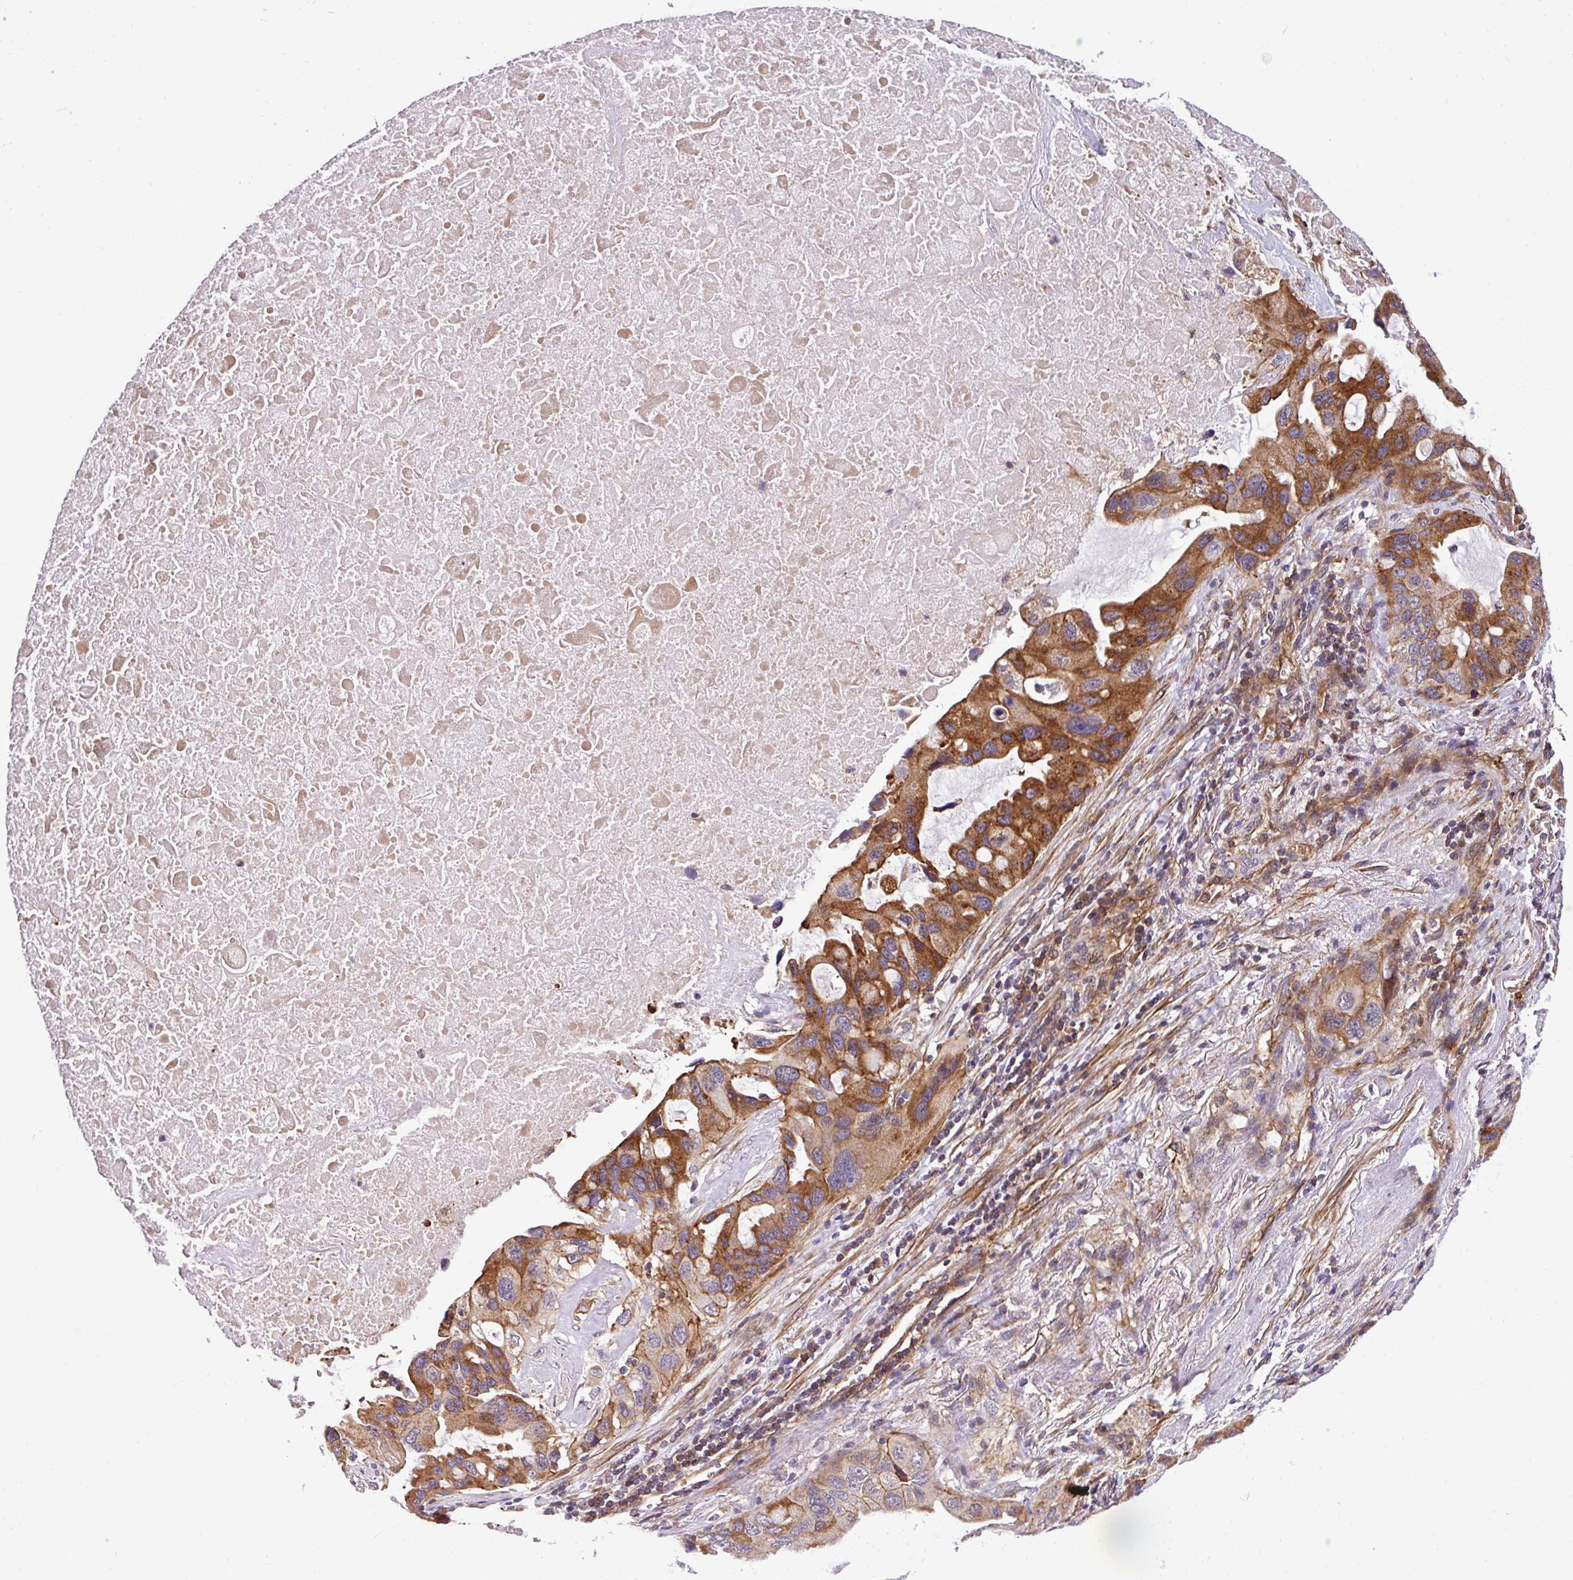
{"staining": {"intensity": "strong", "quantity": ">75%", "location": "cytoplasmic/membranous"}, "tissue": "lung cancer", "cell_type": "Tumor cells", "image_type": "cancer", "snomed": [{"axis": "morphology", "description": "Squamous cell carcinoma, NOS"}, {"axis": "topography", "description": "Lung"}], "caption": "Human squamous cell carcinoma (lung) stained with a protein marker demonstrates strong staining in tumor cells.", "gene": "CASS4", "patient": {"sex": "female", "age": 73}}